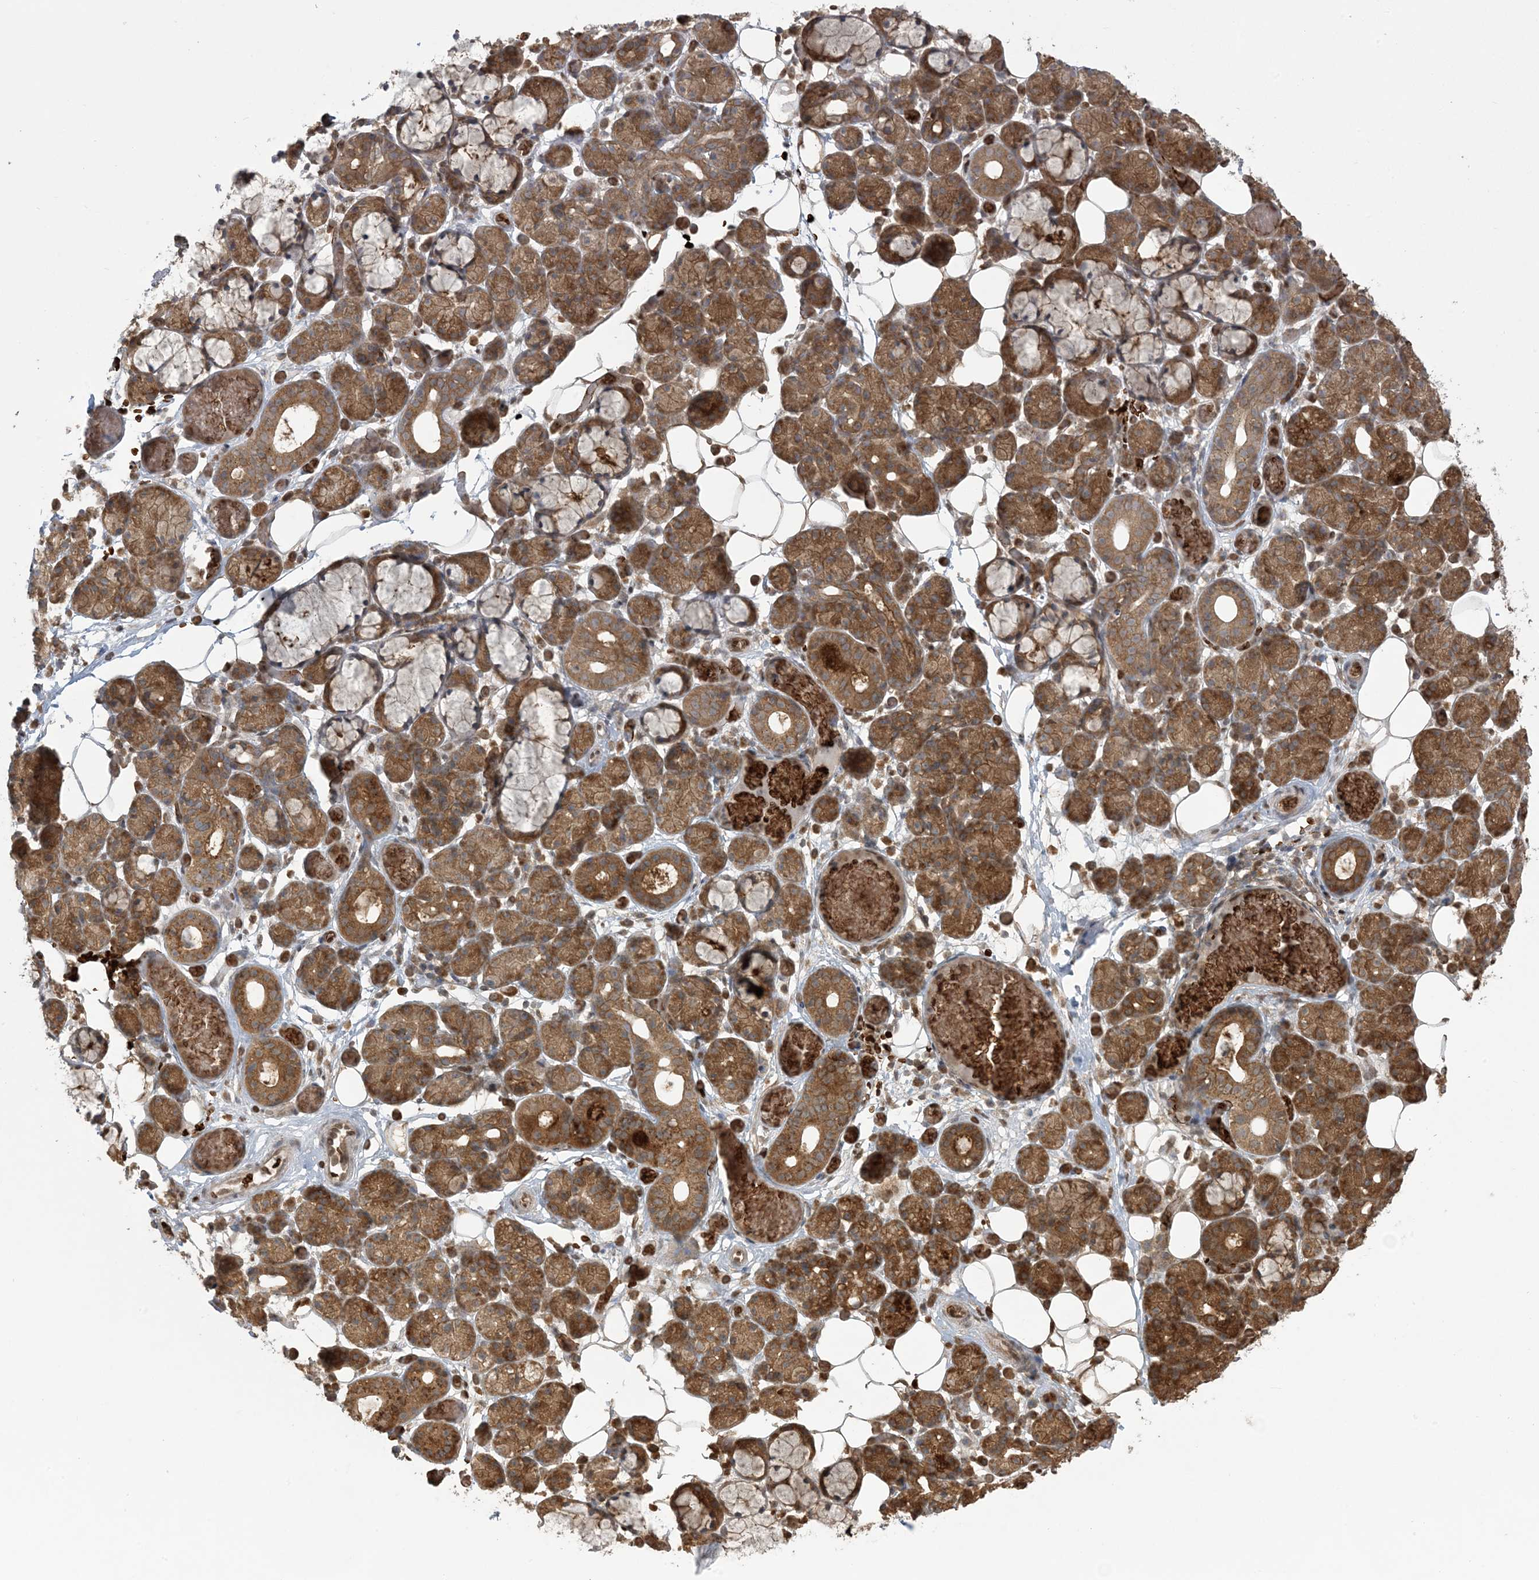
{"staining": {"intensity": "moderate", "quantity": "25%-75%", "location": "cytoplasmic/membranous"}, "tissue": "salivary gland", "cell_type": "Glandular cells", "image_type": "normal", "snomed": [{"axis": "morphology", "description": "Normal tissue, NOS"}, {"axis": "topography", "description": "Salivary gland"}], "caption": "Approximately 25%-75% of glandular cells in benign salivary gland exhibit moderate cytoplasmic/membranous protein expression as visualized by brown immunohistochemical staining.", "gene": "ABCF3", "patient": {"sex": "male", "age": 63}}